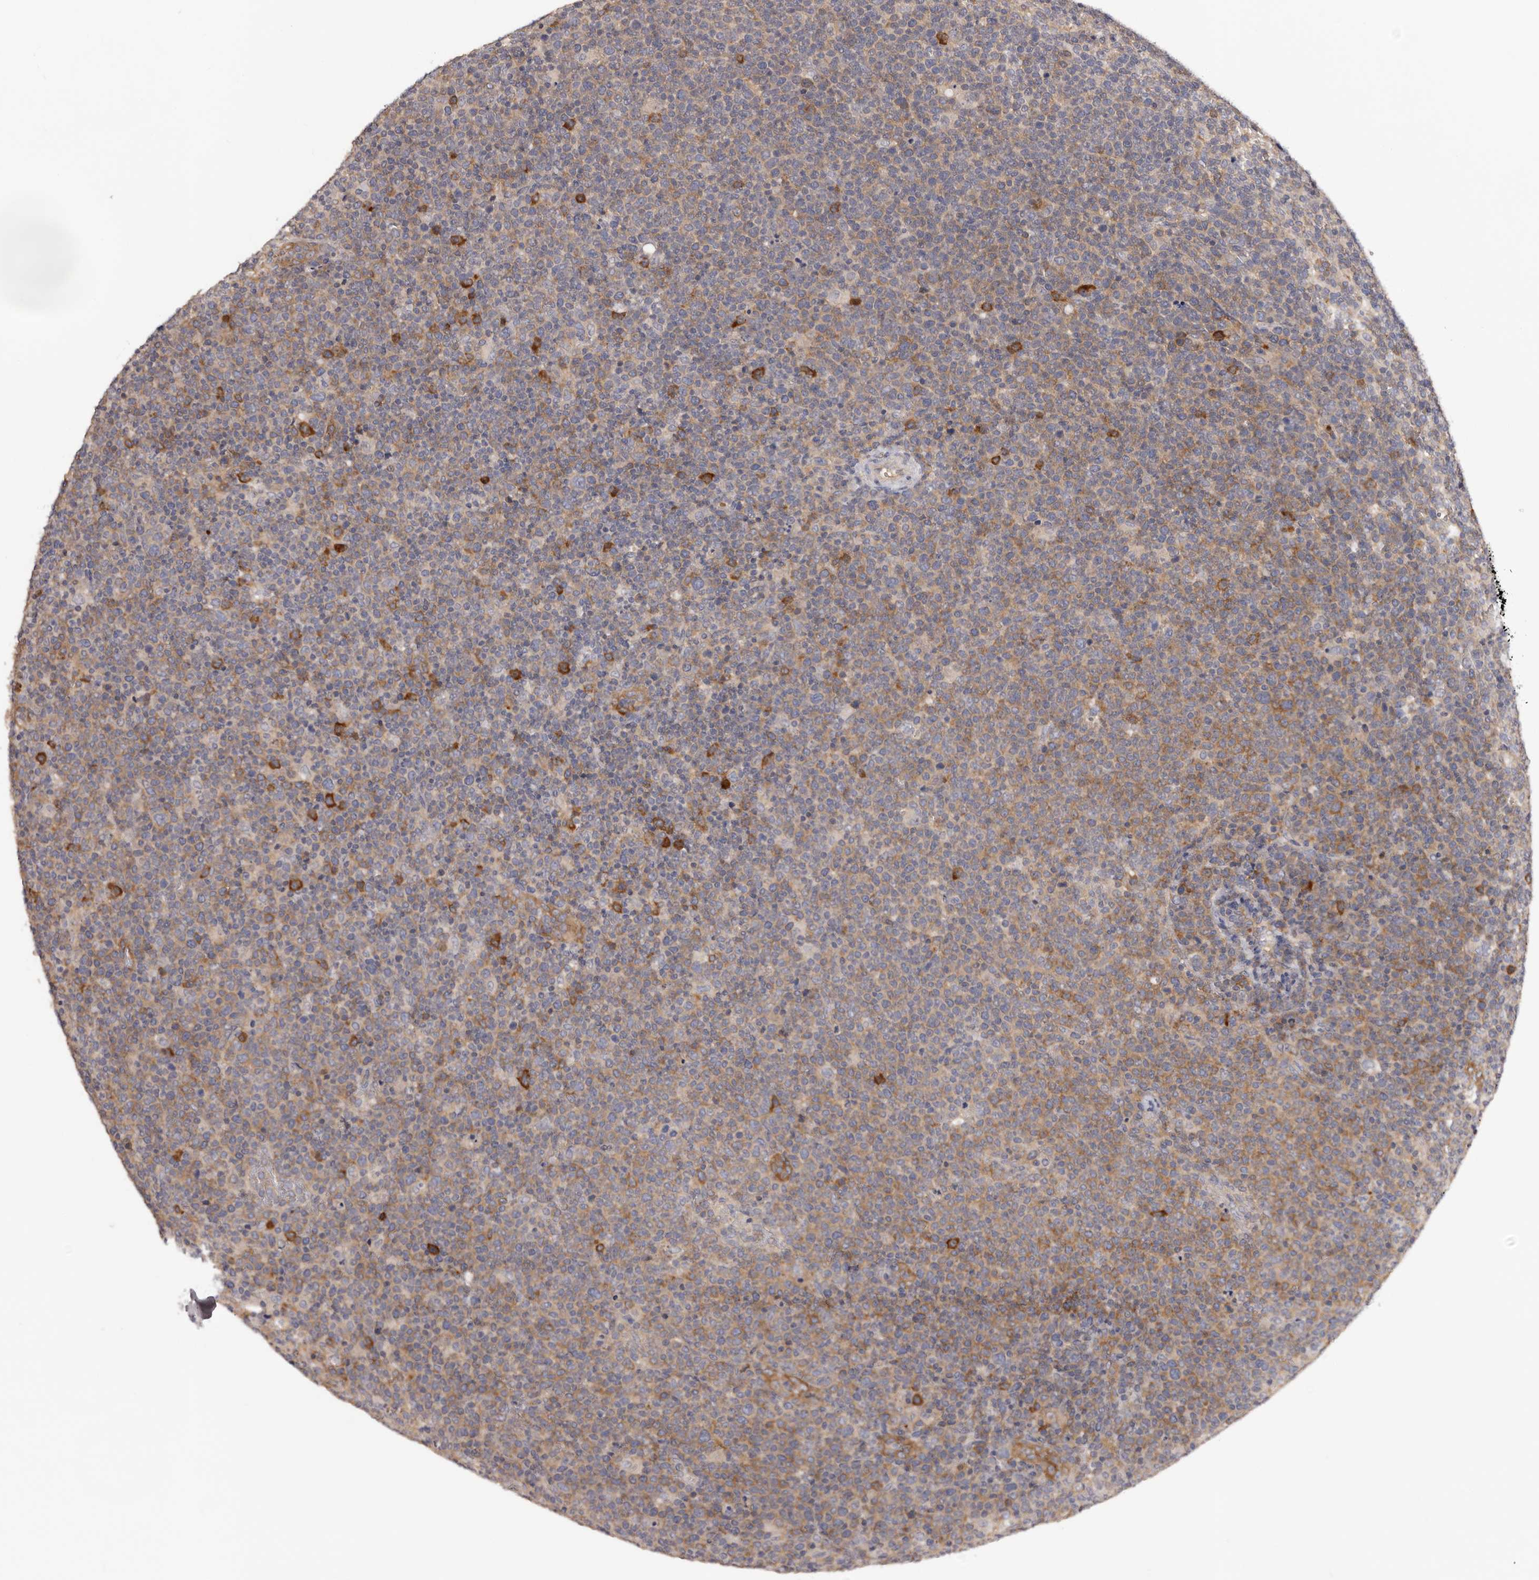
{"staining": {"intensity": "moderate", "quantity": ">75%", "location": "cytoplasmic/membranous"}, "tissue": "lymphoma", "cell_type": "Tumor cells", "image_type": "cancer", "snomed": [{"axis": "morphology", "description": "Malignant lymphoma, non-Hodgkin's type, High grade"}, {"axis": "topography", "description": "Lymph node"}], "caption": "Protein expression analysis of human malignant lymphoma, non-Hodgkin's type (high-grade) reveals moderate cytoplasmic/membranous staining in about >75% of tumor cells. The staining was performed using DAB (3,3'-diaminobenzidine), with brown indicating positive protein expression. Nuclei are stained blue with hematoxylin.", "gene": "LTV1", "patient": {"sex": "male", "age": 61}}